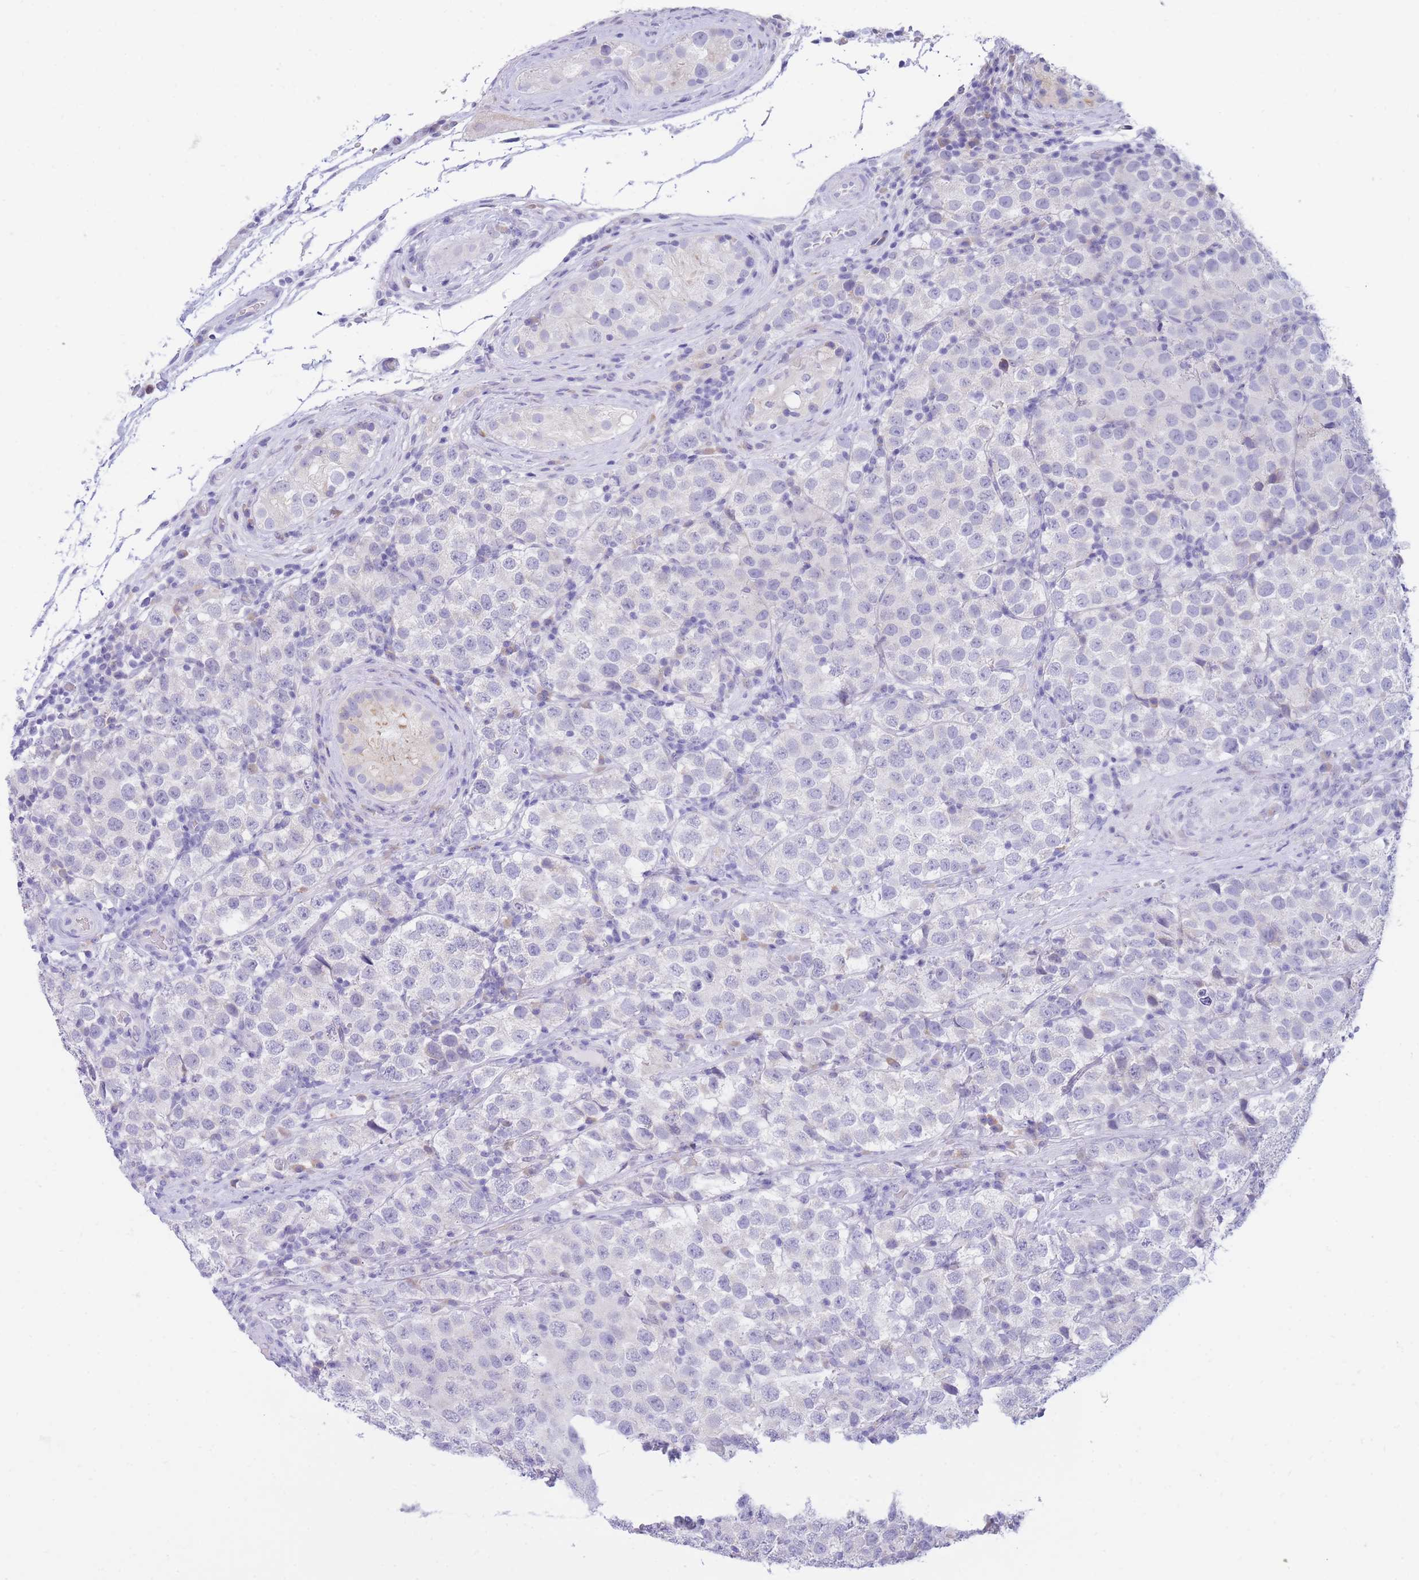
{"staining": {"intensity": "negative", "quantity": "none", "location": "none"}, "tissue": "testis cancer", "cell_type": "Tumor cells", "image_type": "cancer", "snomed": [{"axis": "morphology", "description": "Seminoma, NOS"}, {"axis": "topography", "description": "Testis"}], "caption": "Immunohistochemical staining of human testis cancer (seminoma) reveals no significant positivity in tumor cells.", "gene": "SSUH2", "patient": {"sex": "male", "age": 34}}